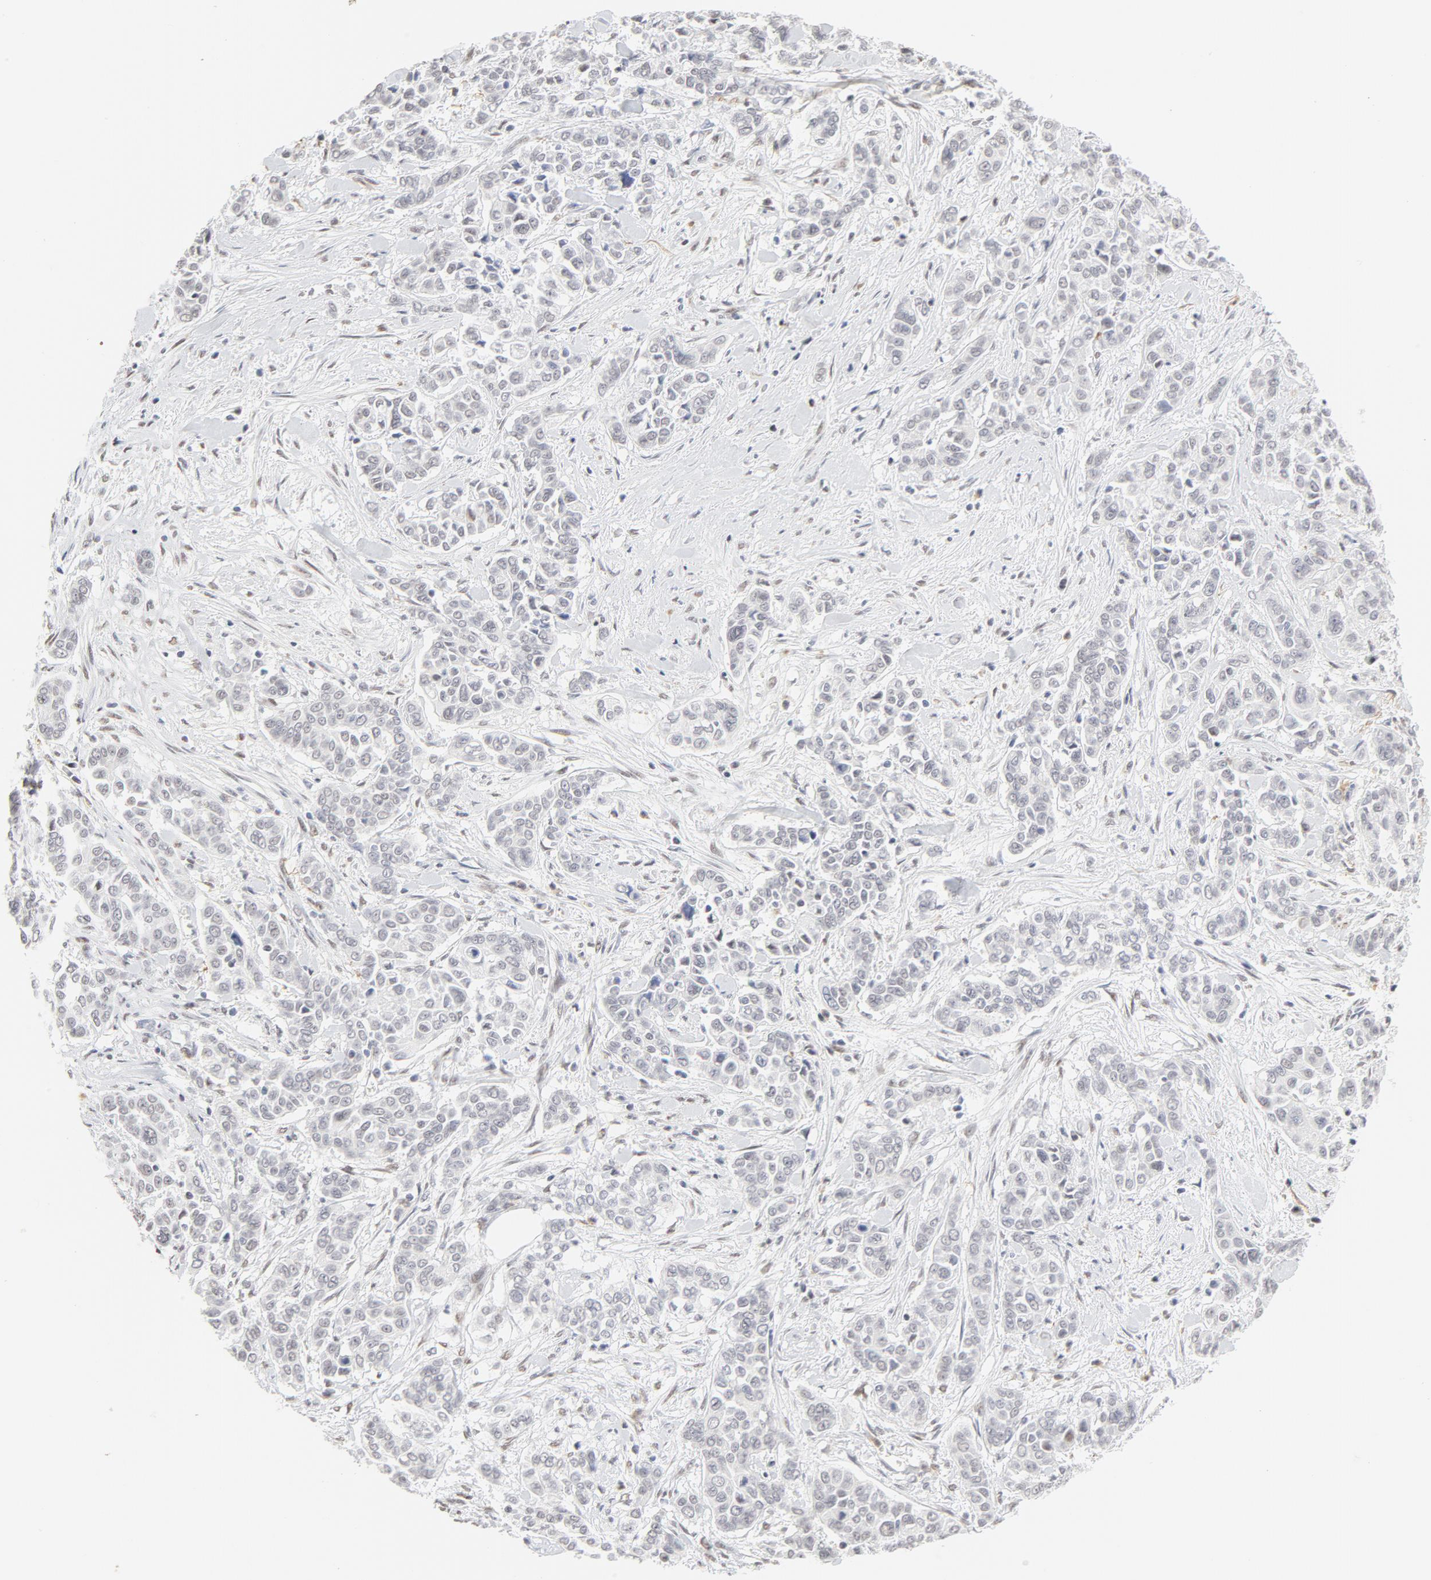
{"staining": {"intensity": "negative", "quantity": "none", "location": "none"}, "tissue": "pancreatic cancer", "cell_type": "Tumor cells", "image_type": "cancer", "snomed": [{"axis": "morphology", "description": "Adenocarcinoma, NOS"}, {"axis": "topography", "description": "Pancreas"}], "caption": "An immunohistochemistry image of pancreatic cancer (adenocarcinoma) is shown. There is no staining in tumor cells of pancreatic cancer (adenocarcinoma).", "gene": "PBX1", "patient": {"sex": "female", "age": 52}}